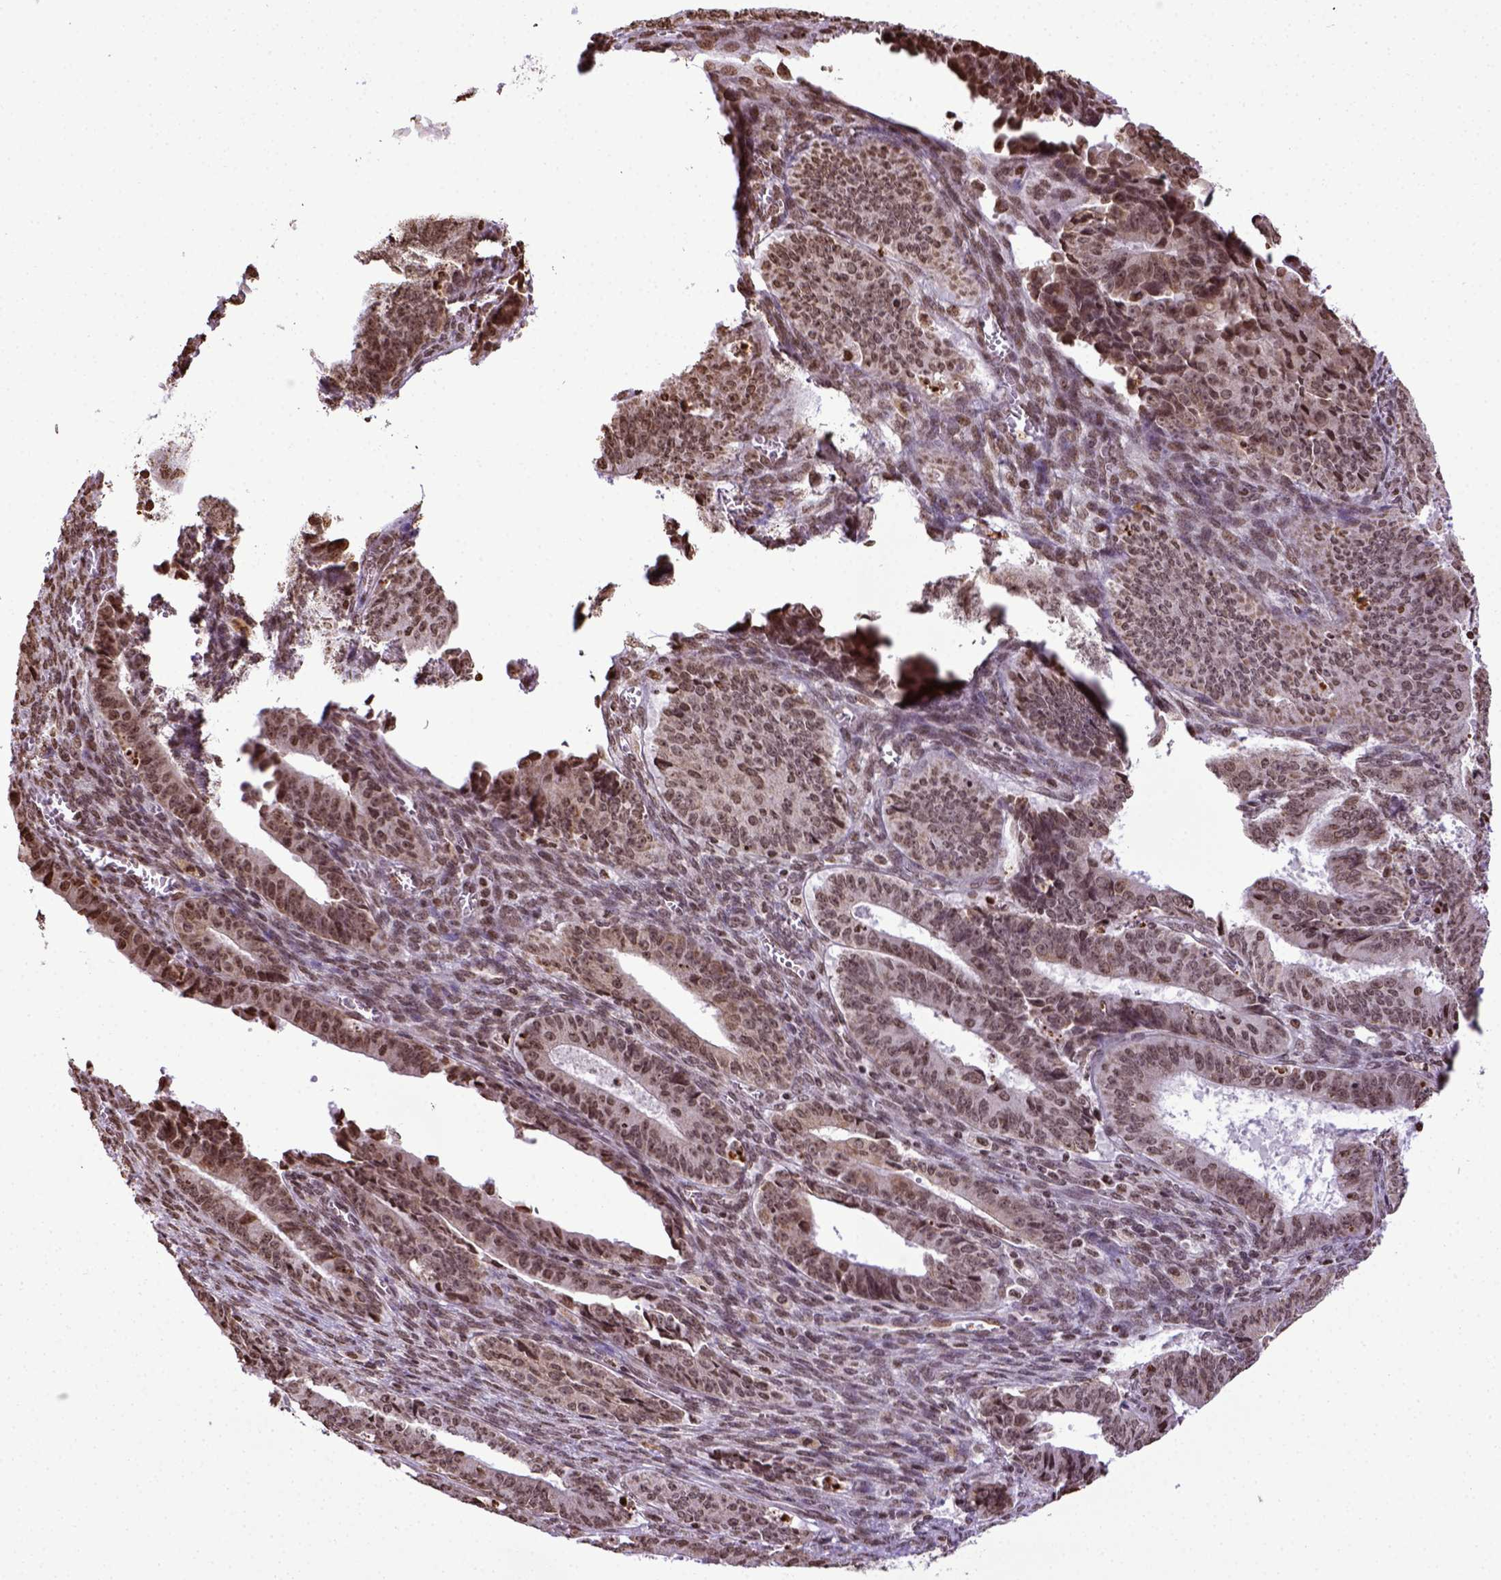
{"staining": {"intensity": "moderate", "quantity": ">75%", "location": "nuclear"}, "tissue": "ovarian cancer", "cell_type": "Tumor cells", "image_type": "cancer", "snomed": [{"axis": "morphology", "description": "Carcinoma, endometroid"}, {"axis": "topography", "description": "Ovary"}], "caption": "There is medium levels of moderate nuclear expression in tumor cells of endometroid carcinoma (ovarian), as demonstrated by immunohistochemical staining (brown color).", "gene": "ZNF75D", "patient": {"sex": "female", "age": 42}}